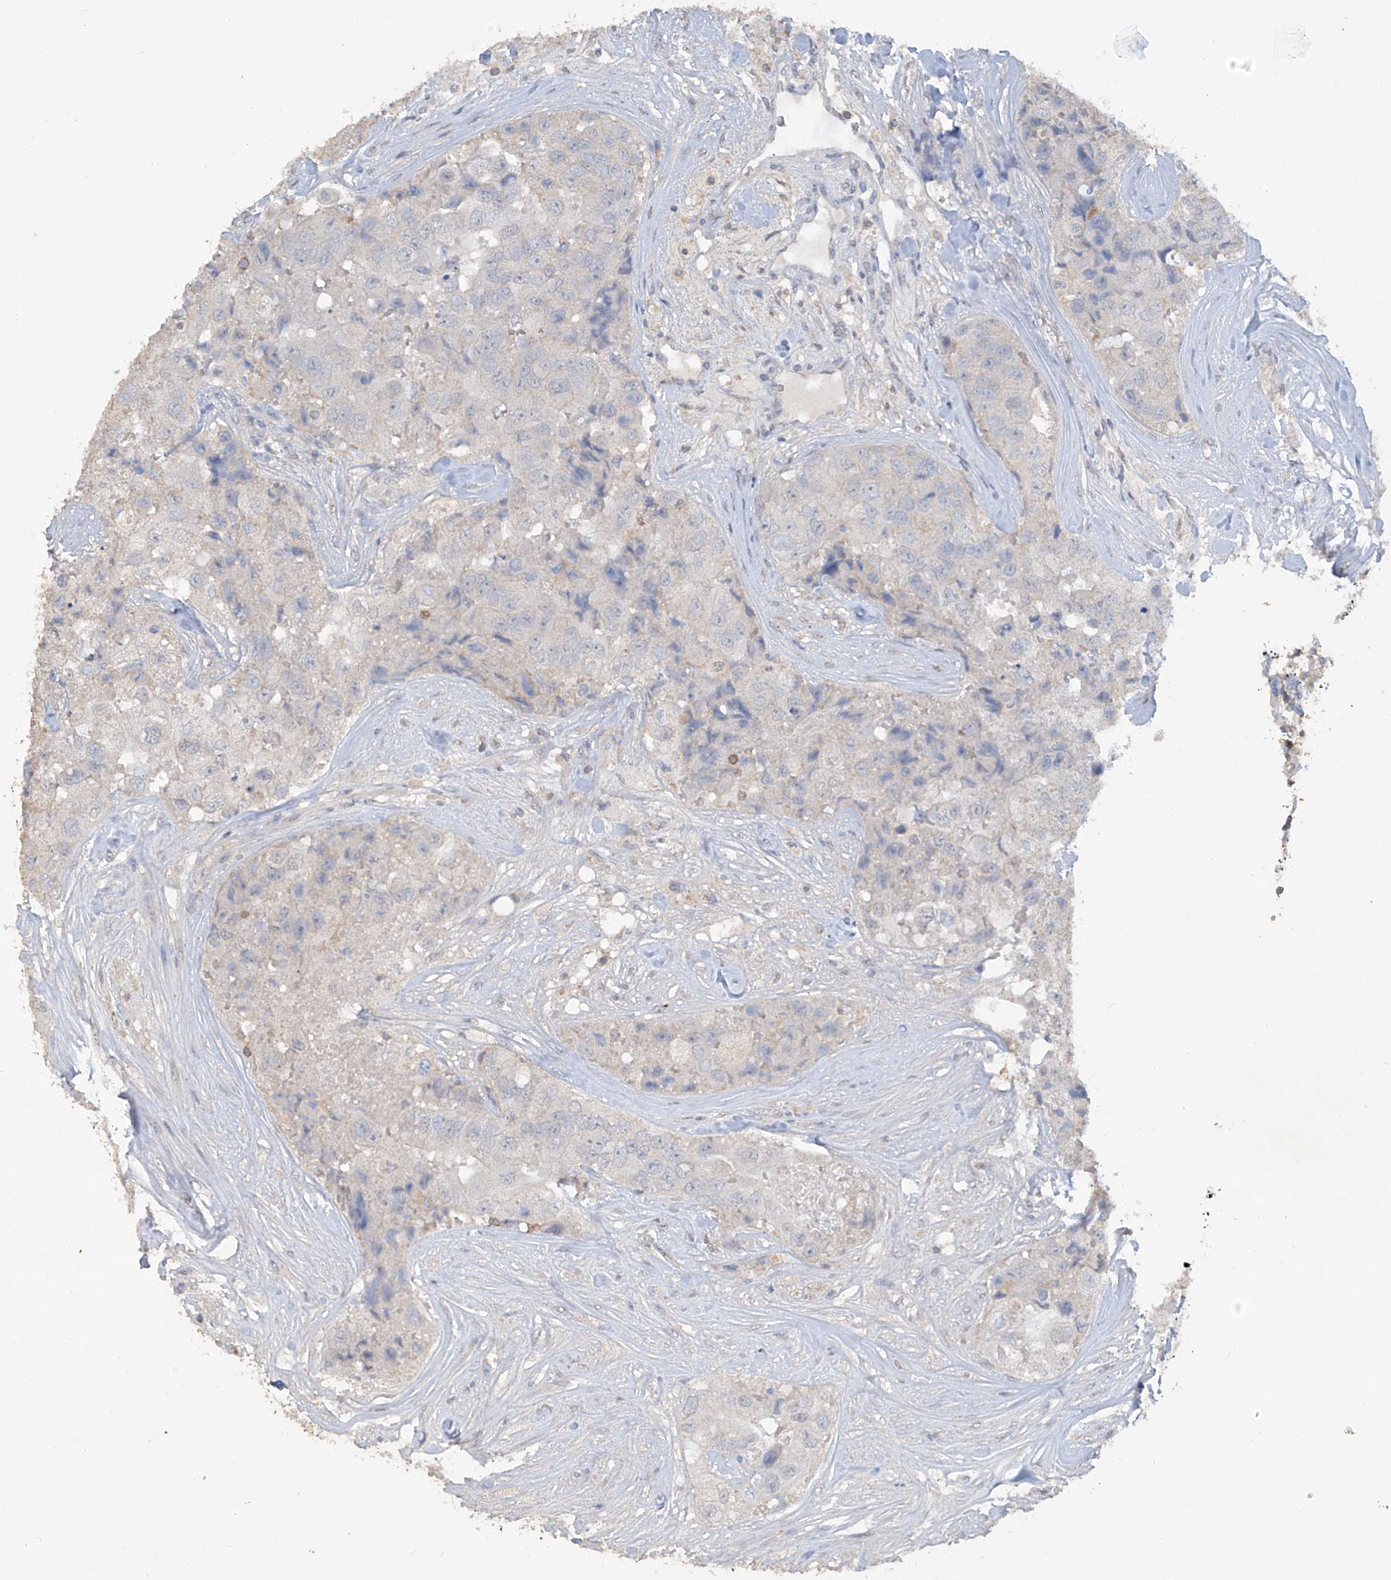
{"staining": {"intensity": "negative", "quantity": "none", "location": "none"}, "tissue": "breast cancer", "cell_type": "Tumor cells", "image_type": "cancer", "snomed": [{"axis": "morphology", "description": "Duct carcinoma"}, {"axis": "topography", "description": "Breast"}], "caption": "DAB (3,3'-diaminobenzidine) immunohistochemical staining of breast cancer (intraductal carcinoma) reveals no significant positivity in tumor cells.", "gene": "HAS3", "patient": {"sex": "female", "age": 62}}